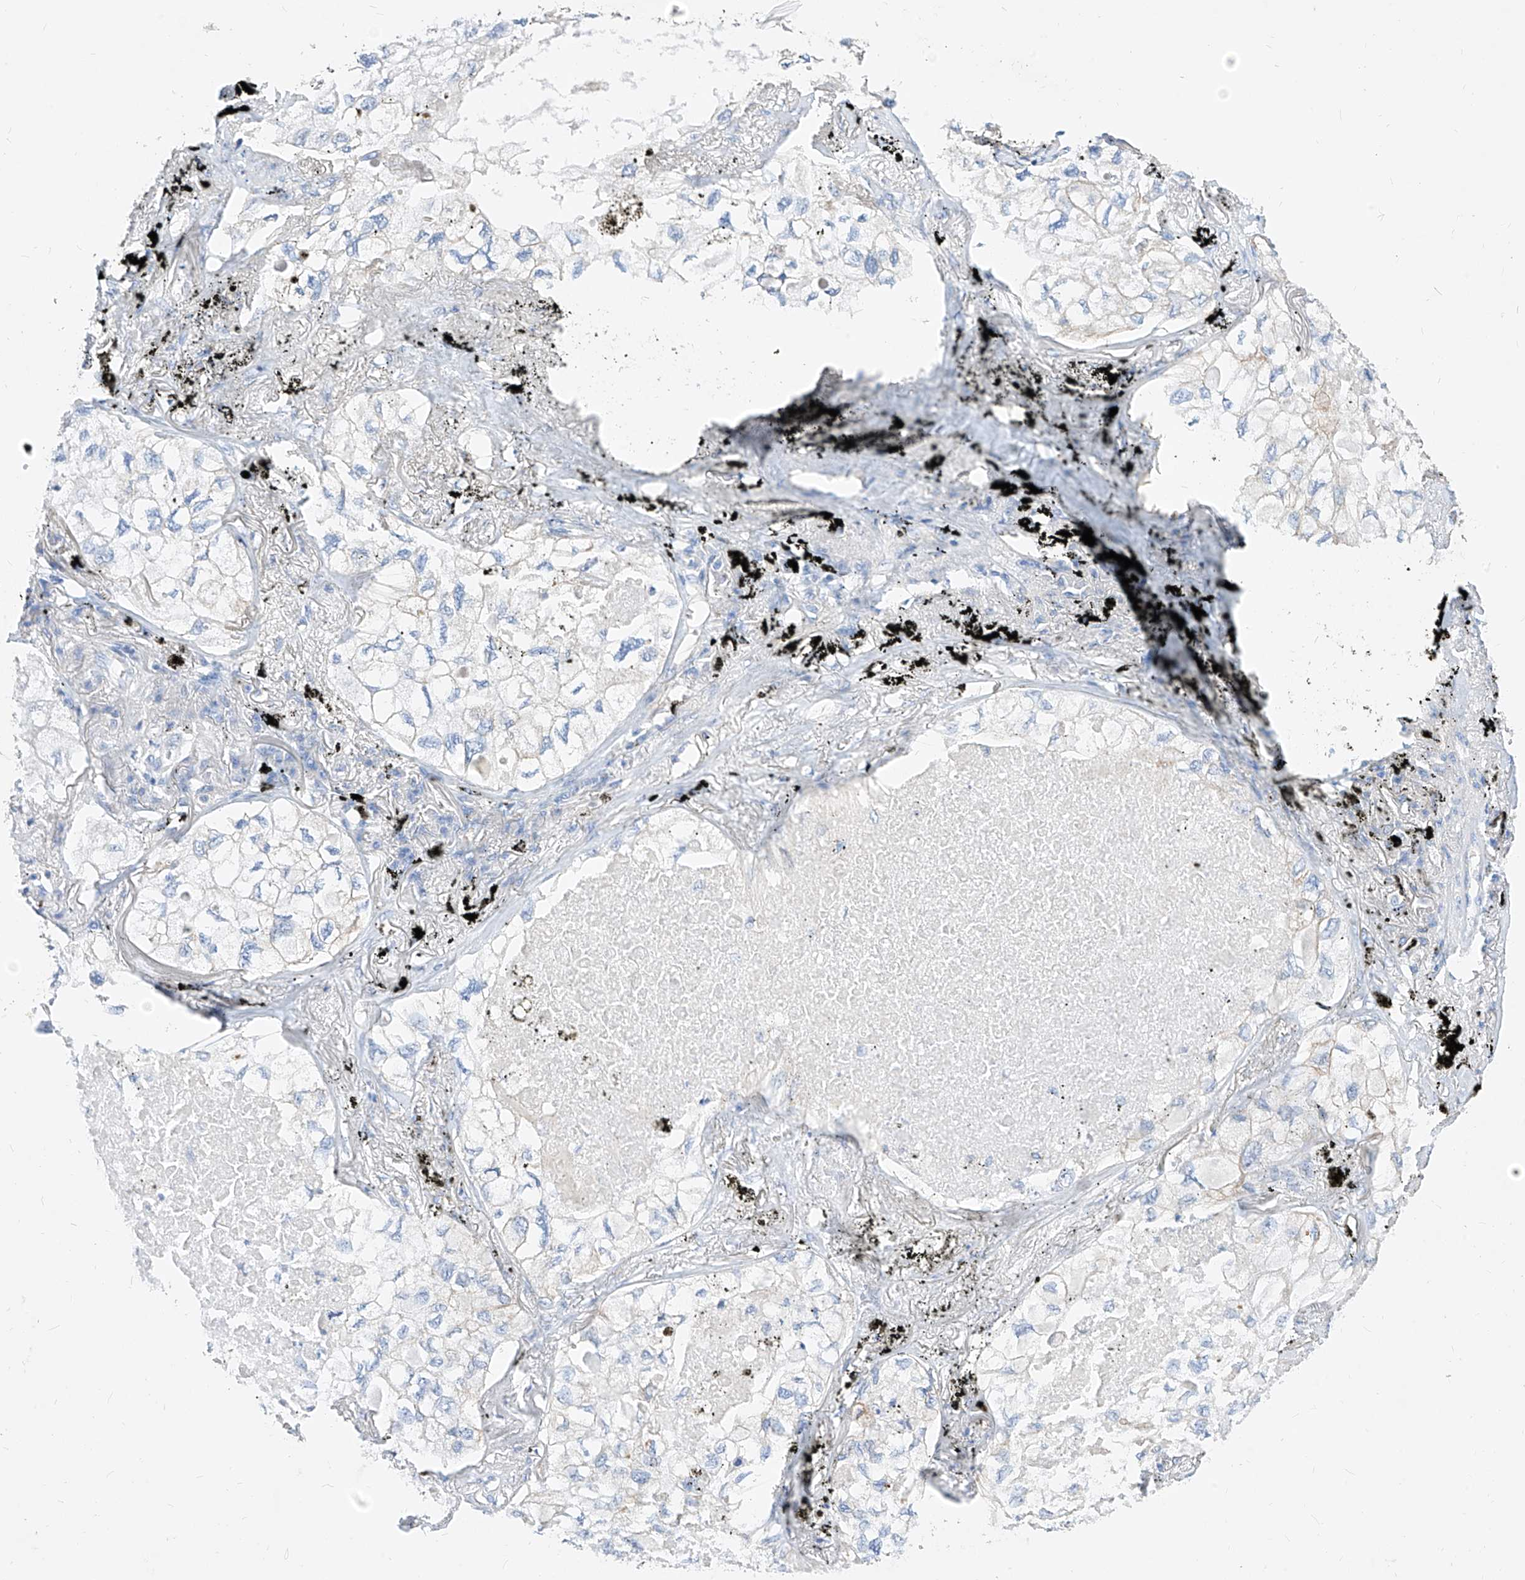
{"staining": {"intensity": "negative", "quantity": "none", "location": "none"}, "tissue": "lung cancer", "cell_type": "Tumor cells", "image_type": "cancer", "snomed": [{"axis": "morphology", "description": "Adenocarcinoma, NOS"}, {"axis": "topography", "description": "Lung"}], "caption": "This histopathology image is of lung cancer (adenocarcinoma) stained with immunohistochemistry (IHC) to label a protein in brown with the nuclei are counter-stained blue. There is no positivity in tumor cells.", "gene": "SCGB2A1", "patient": {"sex": "male", "age": 65}}